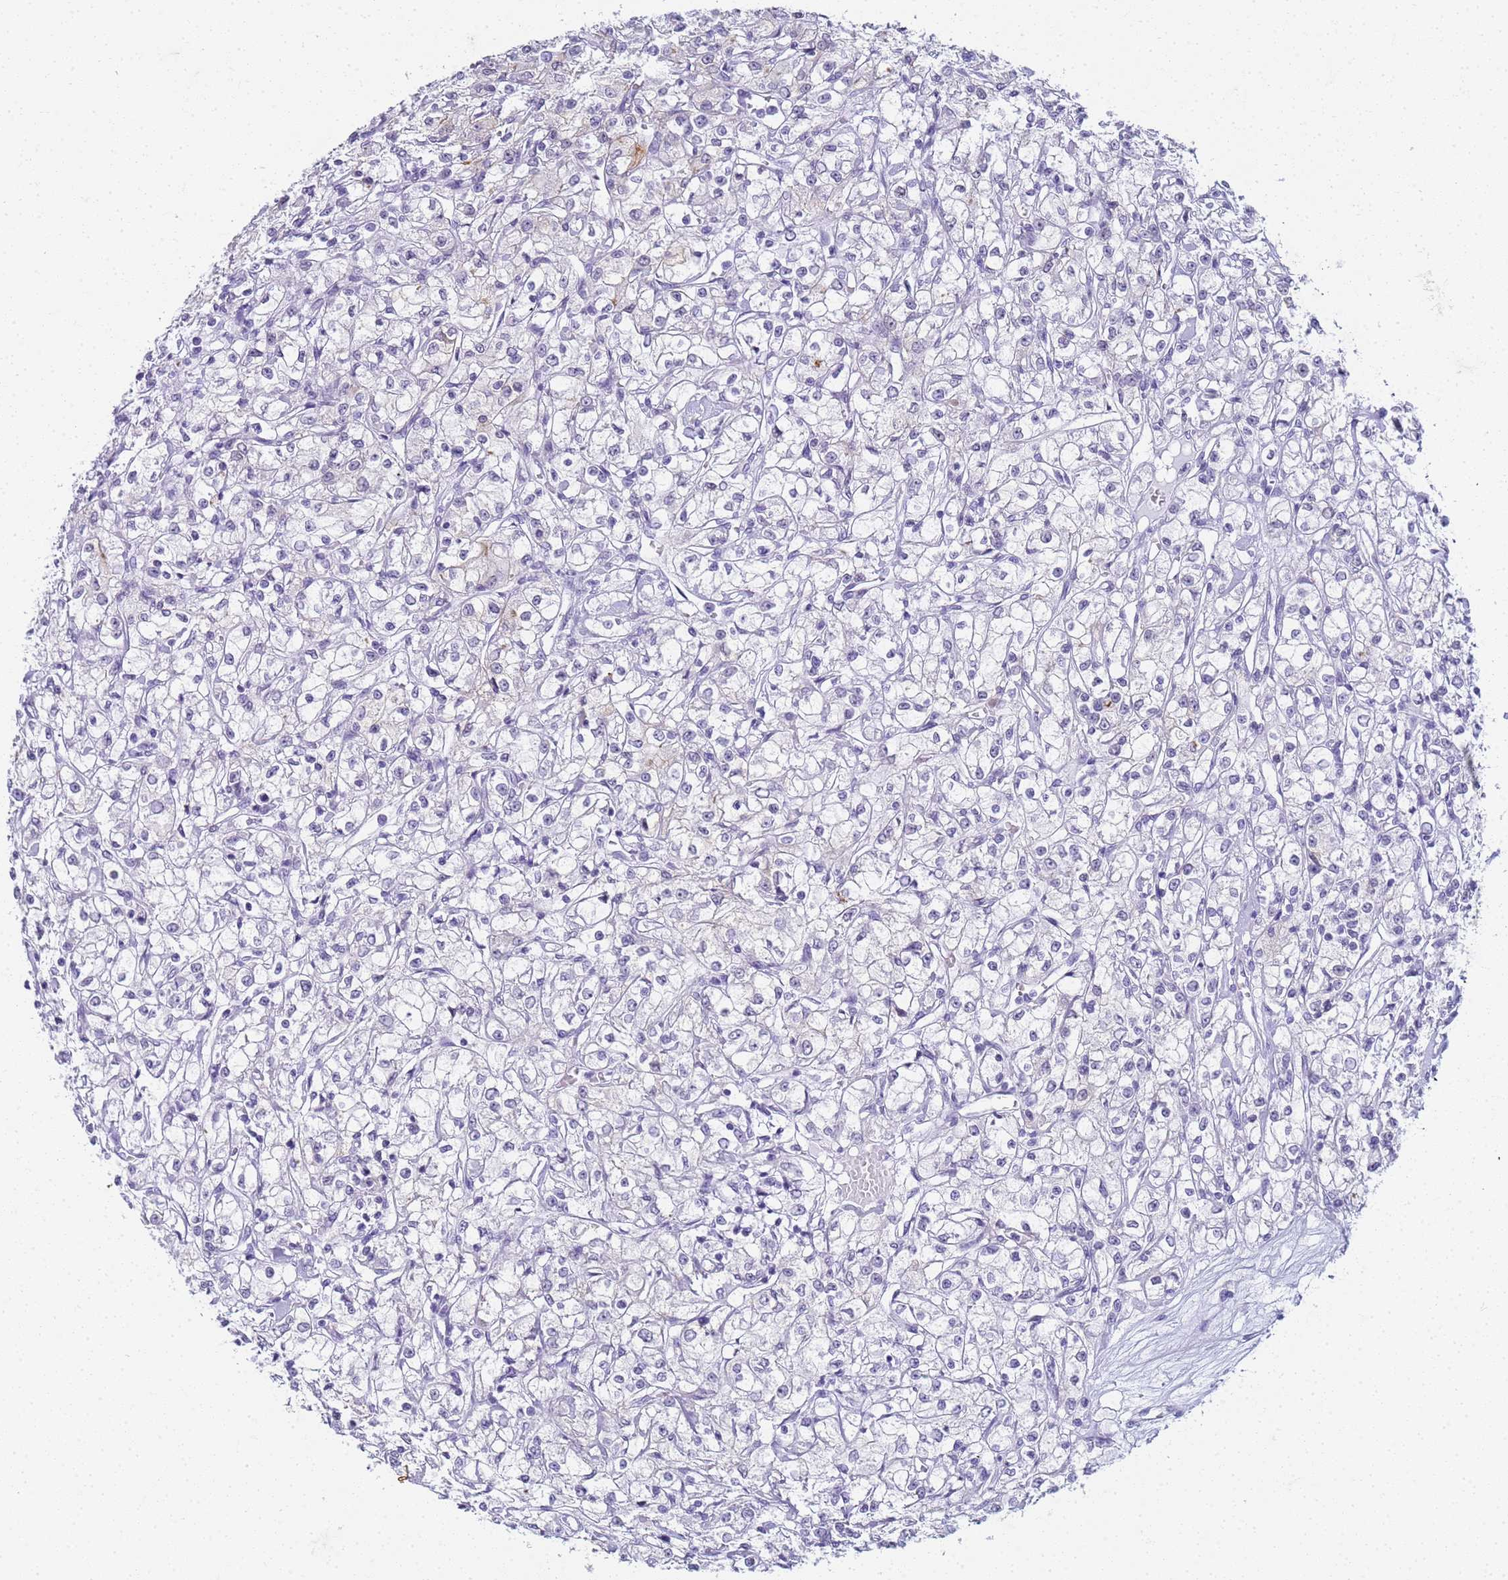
{"staining": {"intensity": "negative", "quantity": "none", "location": "none"}, "tissue": "renal cancer", "cell_type": "Tumor cells", "image_type": "cancer", "snomed": [{"axis": "morphology", "description": "Adenocarcinoma, NOS"}, {"axis": "topography", "description": "Kidney"}], "caption": "This is an immunohistochemistry image of renal cancer (adenocarcinoma). There is no staining in tumor cells.", "gene": "SLC7A9", "patient": {"sex": "female", "age": 59}}